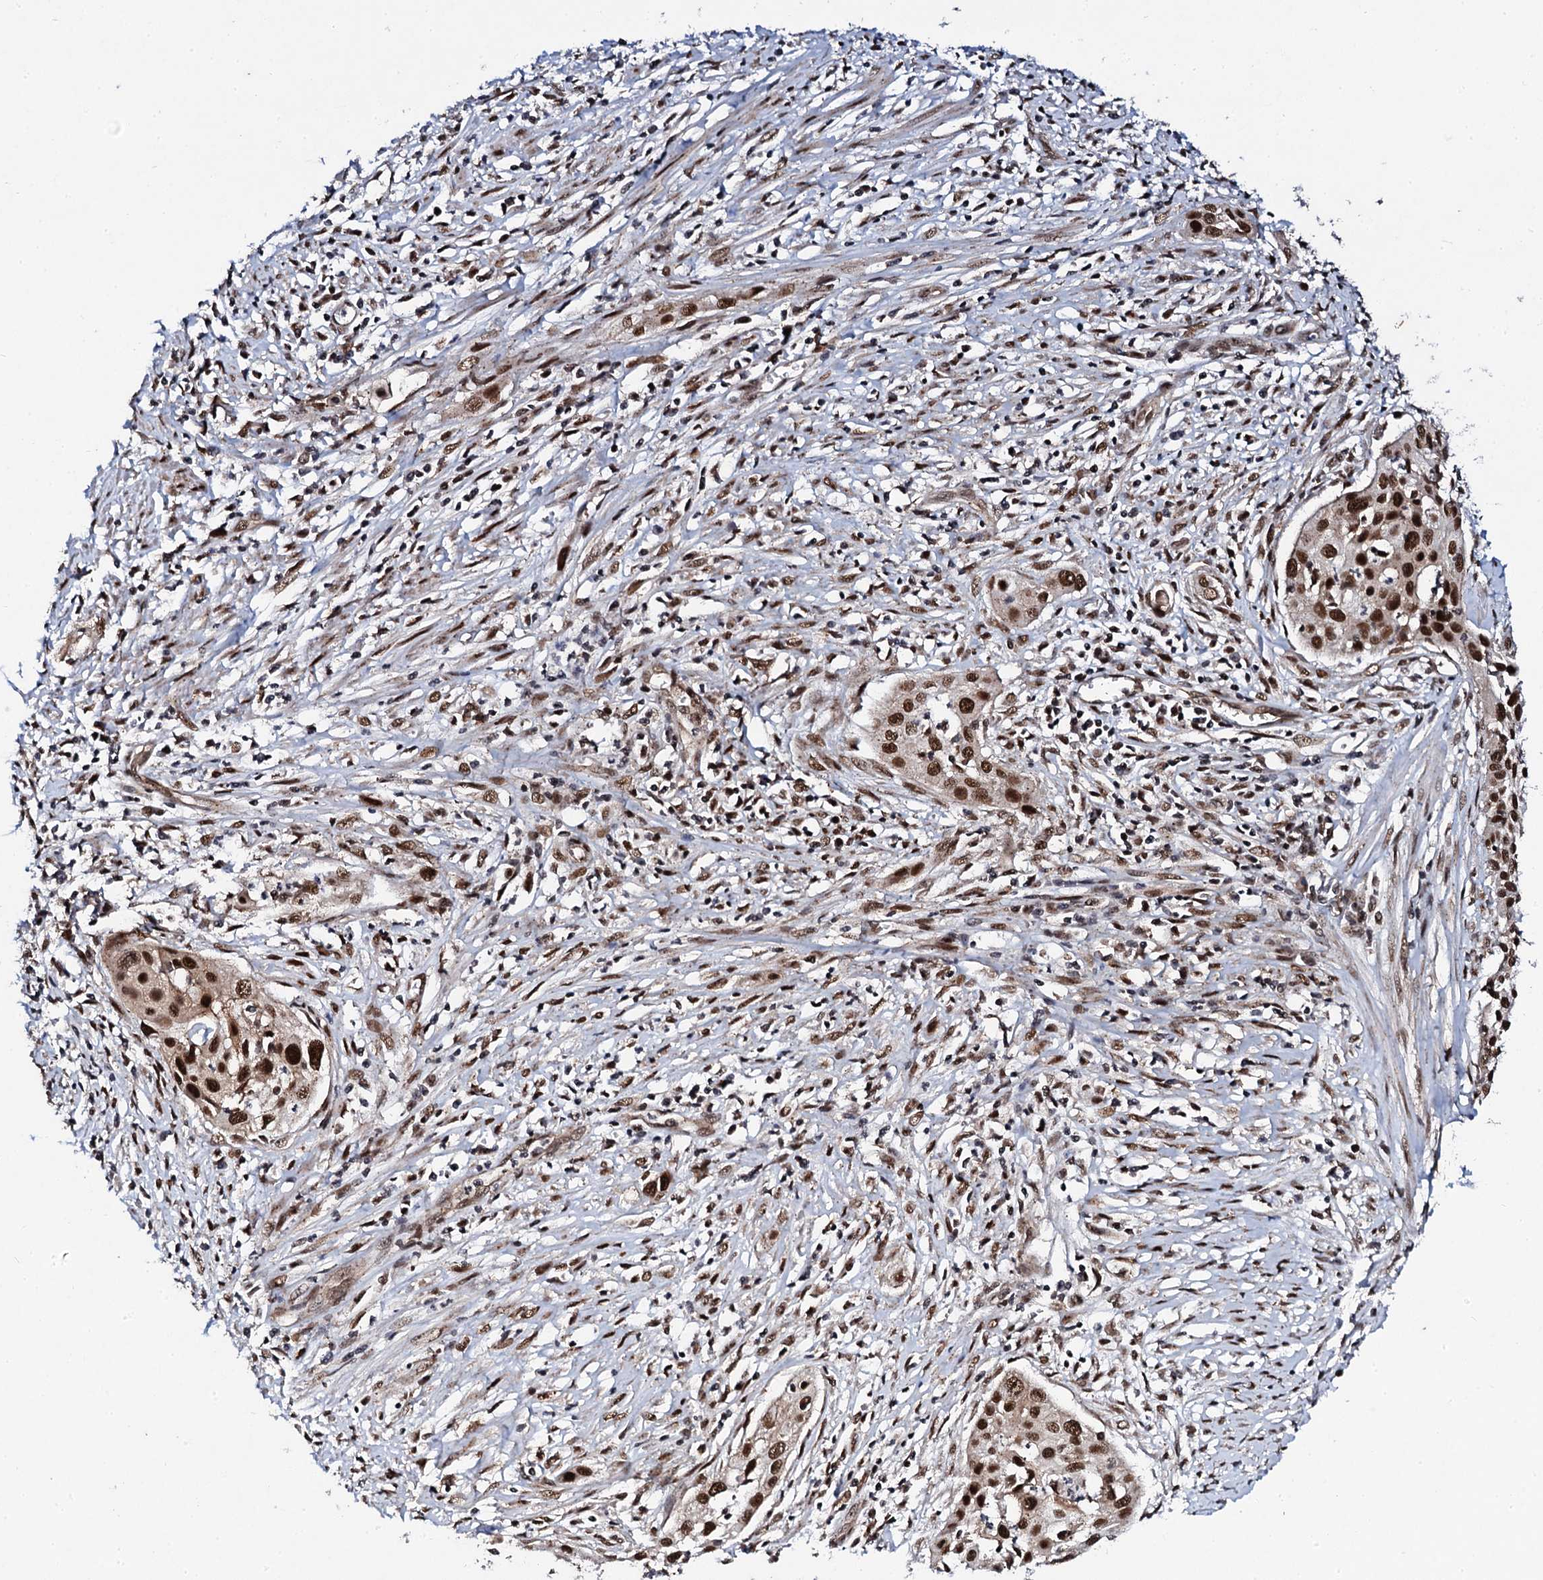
{"staining": {"intensity": "strong", "quantity": ">75%", "location": "nuclear"}, "tissue": "cervical cancer", "cell_type": "Tumor cells", "image_type": "cancer", "snomed": [{"axis": "morphology", "description": "Squamous cell carcinoma, NOS"}, {"axis": "topography", "description": "Cervix"}], "caption": "This micrograph exhibits cervical squamous cell carcinoma stained with immunohistochemistry to label a protein in brown. The nuclear of tumor cells show strong positivity for the protein. Nuclei are counter-stained blue.", "gene": "CSTF3", "patient": {"sex": "female", "age": 34}}